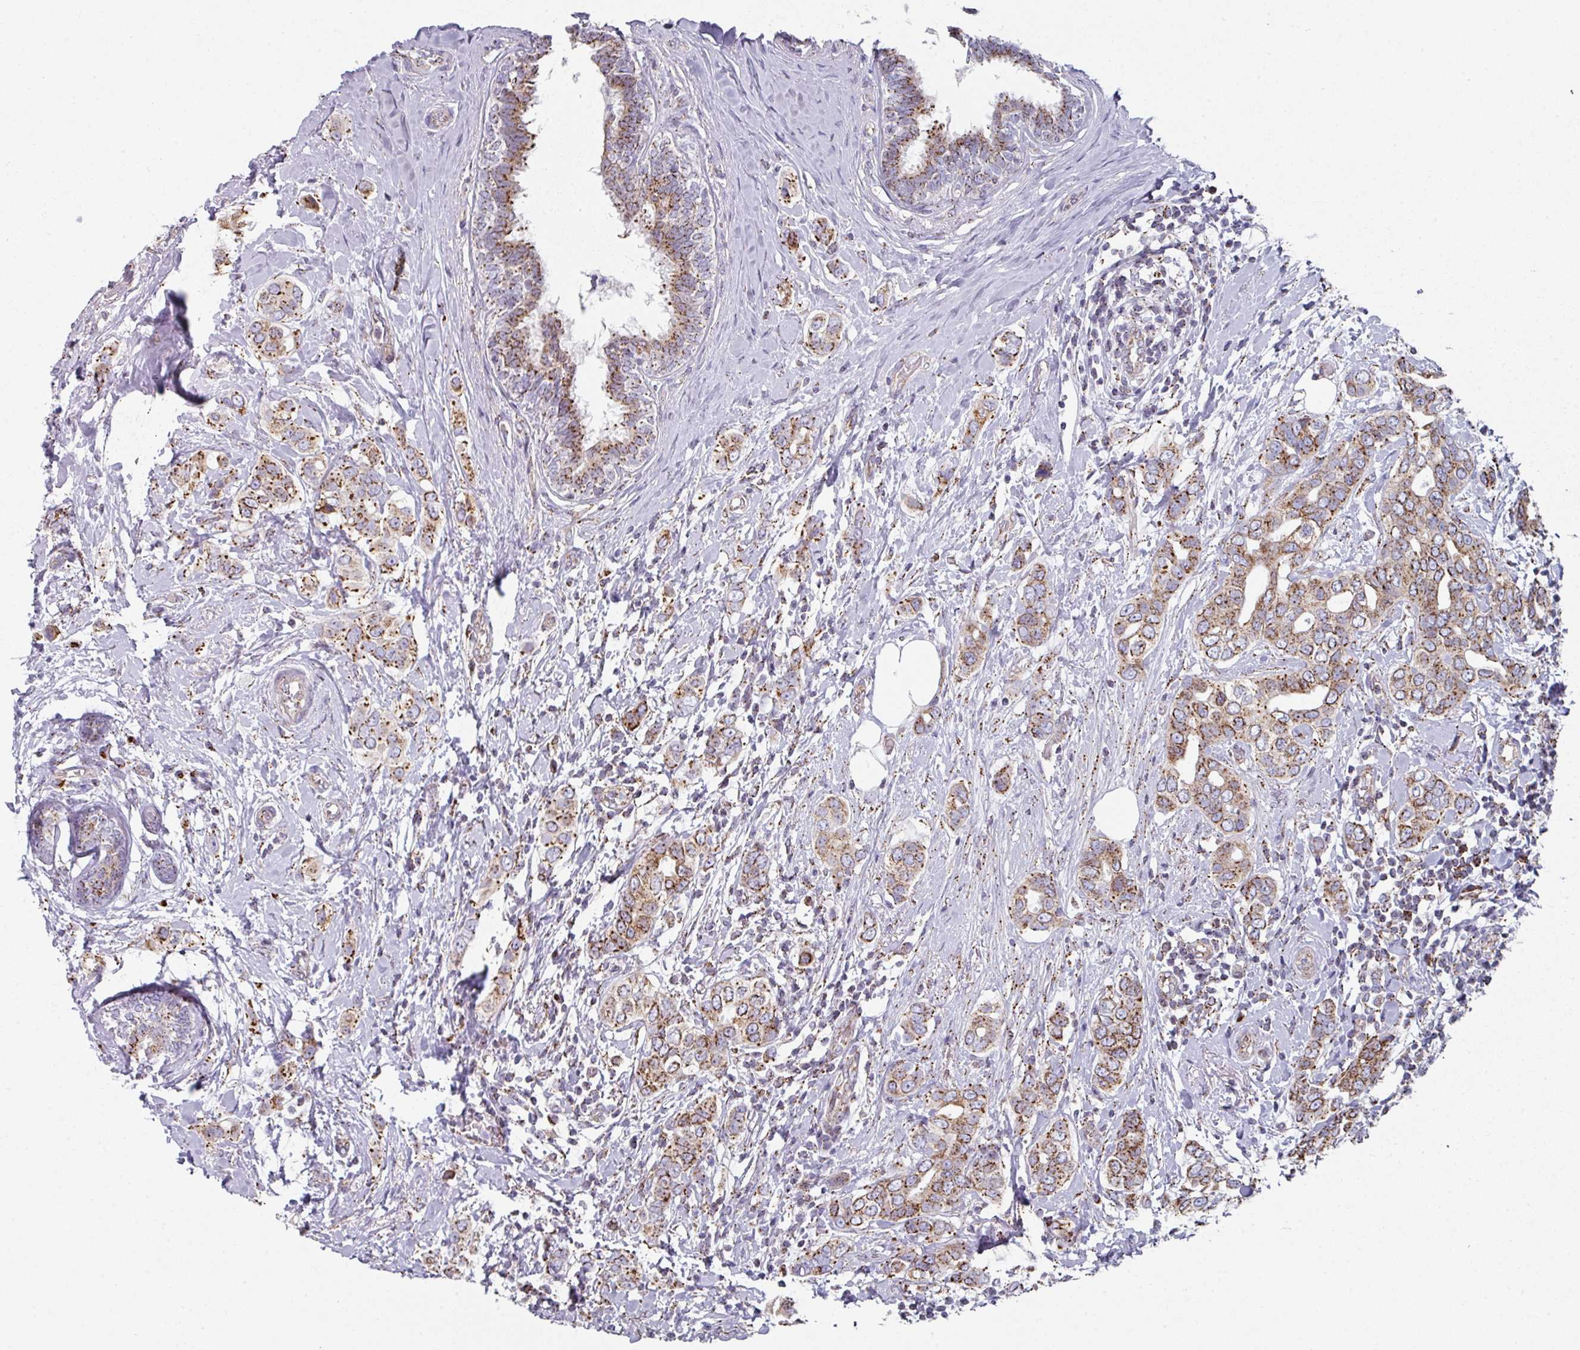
{"staining": {"intensity": "moderate", "quantity": ">75%", "location": "cytoplasmic/membranous"}, "tissue": "breast cancer", "cell_type": "Tumor cells", "image_type": "cancer", "snomed": [{"axis": "morphology", "description": "Lobular carcinoma"}, {"axis": "topography", "description": "Breast"}], "caption": "Immunohistochemical staining of human breast cancer reveals medium levels of moderate cytoplasmic/membranous protein staining in about >75% of tumor cells.", "gene": "CCDC85B", "patient": {"sex": "female", "age": 51}}